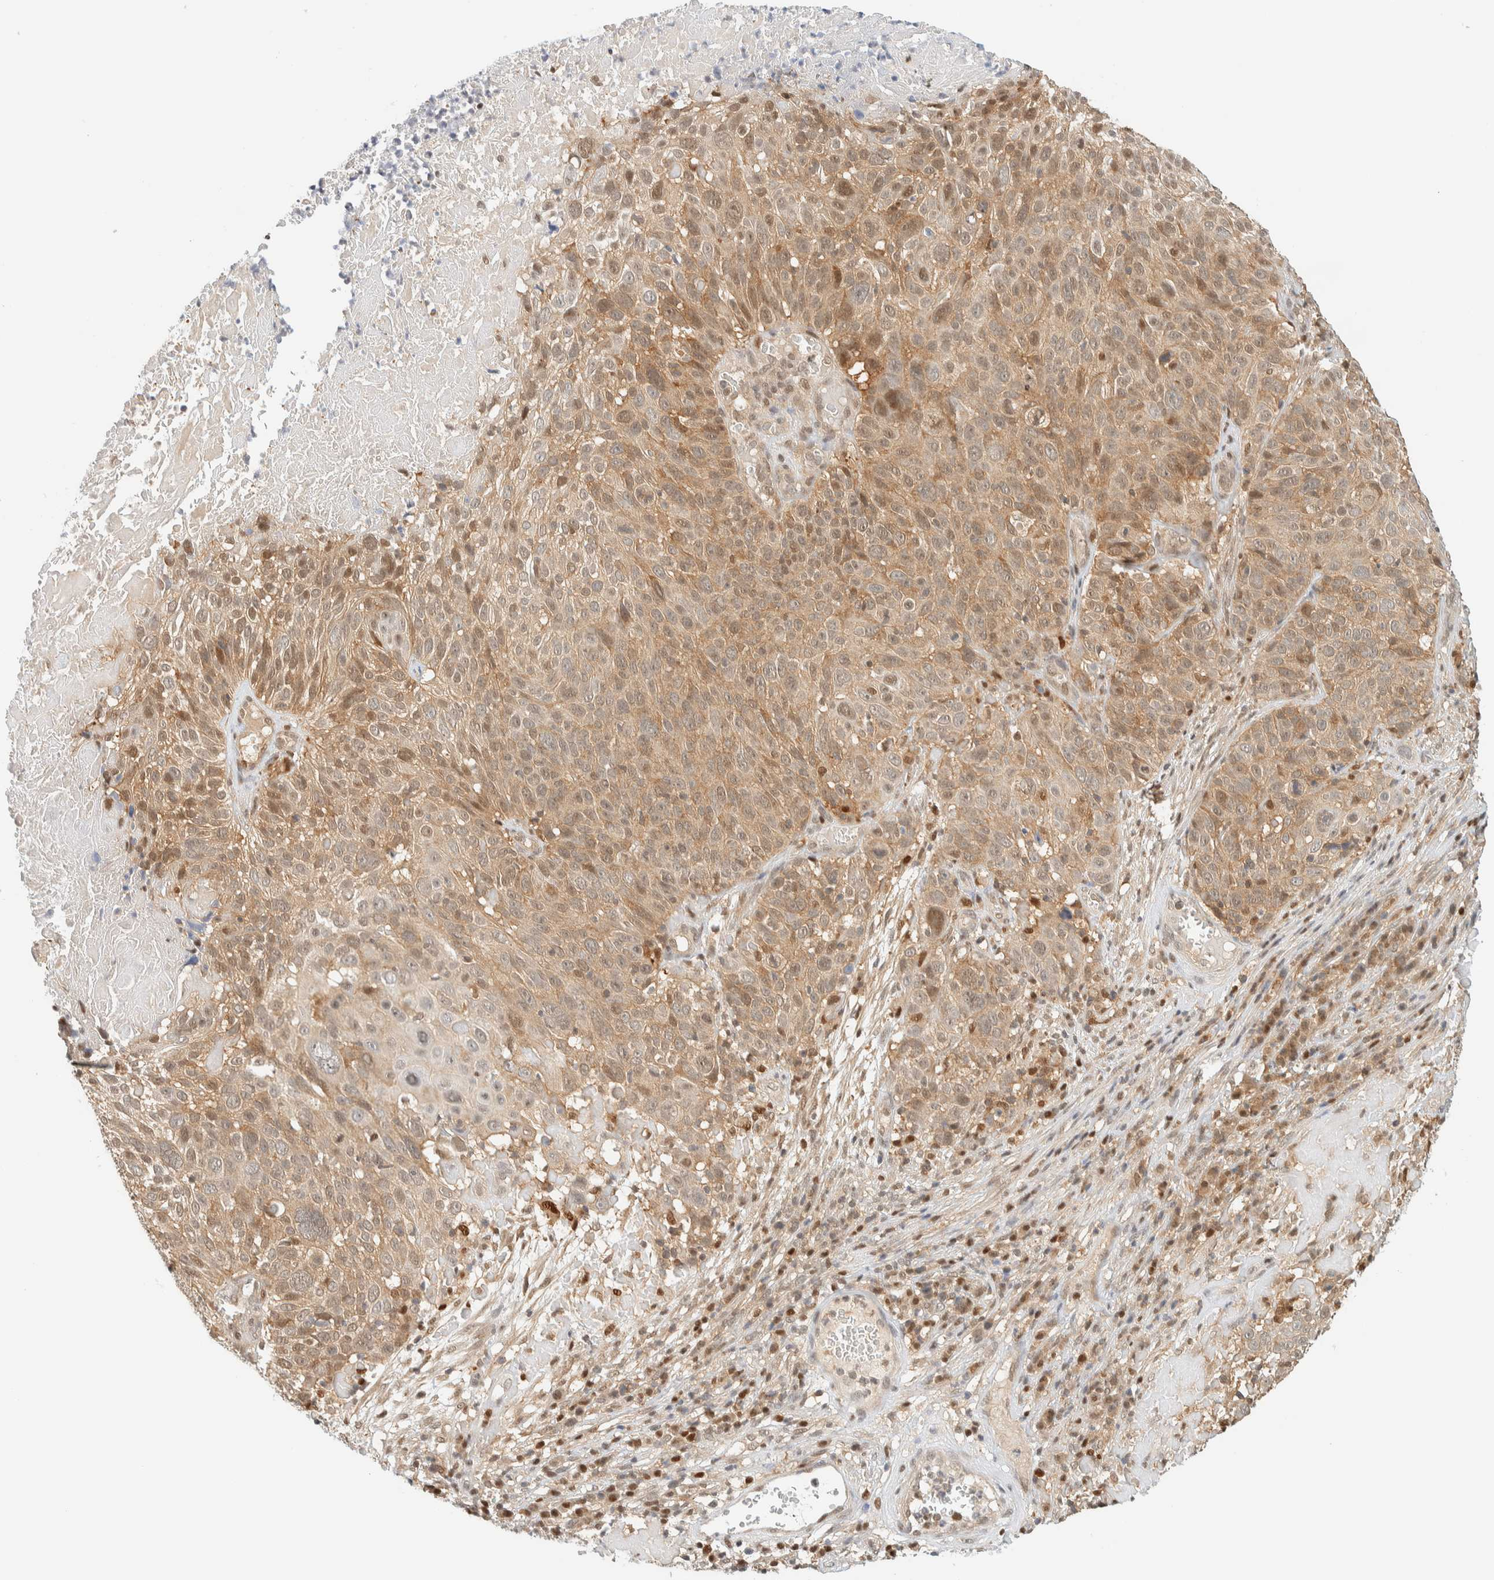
{"staining": {"intensity": "weak", "quantity": ">75%", "location": "cytoplasmic/membranous,nuclear"}, "tissue": "cervical cancer", "cell_type": "Tumor cells", "image_type": "cancer", "snomed": [{"axis": "morphology", "description": "Squamous cell carcinoma, NOS"}, {"axis": "topography", "description": "Cervix"}], "caption": "Immunohistochemical staining of human cervical squamous cell carcinoma shows low levels of weak cytoplasmic/membranous and nuclear positivity in about >75% of tumor cells.", "gene": "ZBTB37", "patient": {"sex": "female", "age": 74}}